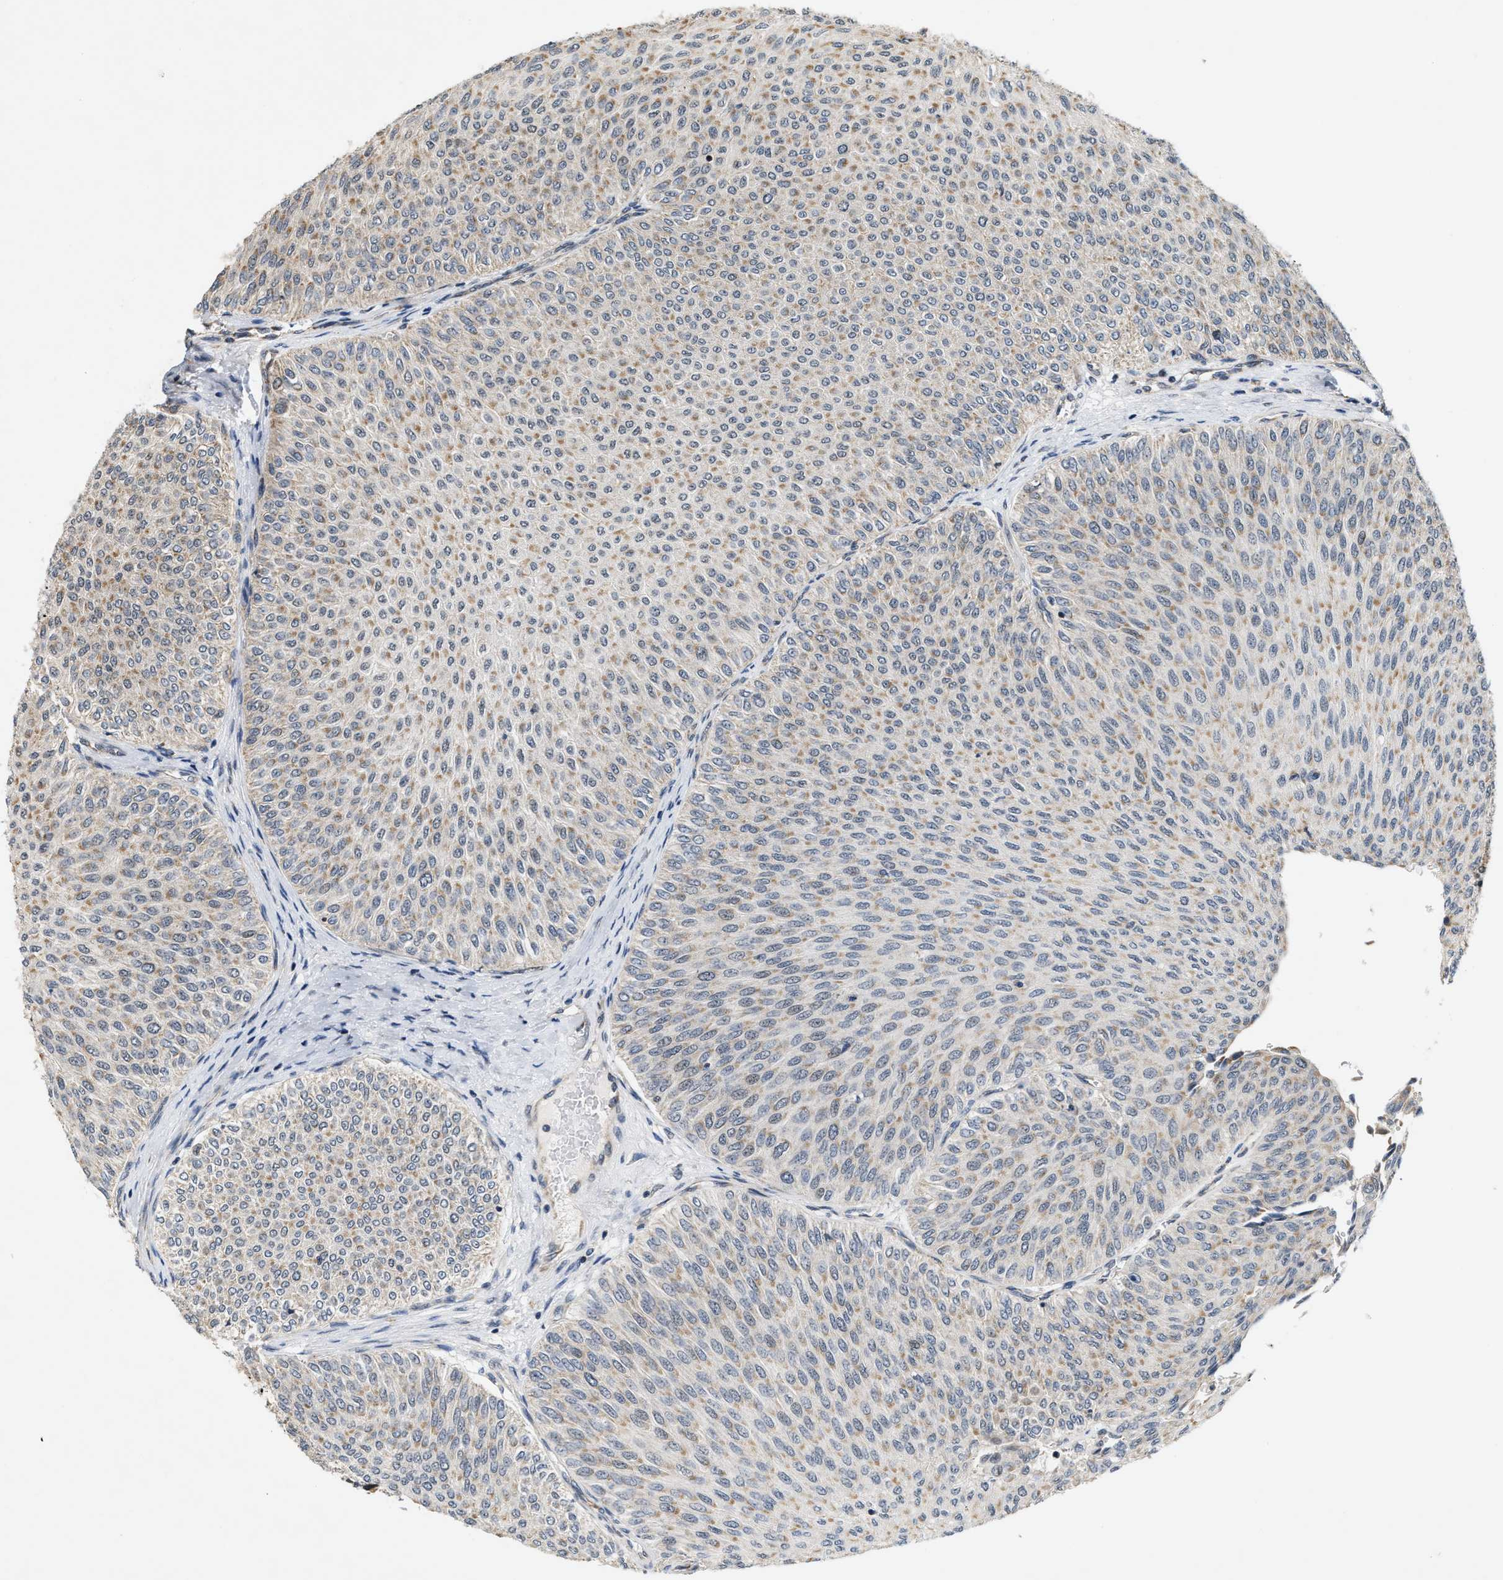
{"staining": {"intensity": "weak", "quantity": ">75%", "location": "cytoplasmic/membranous"}, "tissue": "urothelial cancer", "cell_type": "Tumor cells", "image_type": "cancer", "snomed": [{"axis": "morphology", "description": "Urothelial carcinoma, Low grade"}, {"axis": "topography", "description": "Urinary bladder"}], "caption": "This is an image of immunohistochemistry (IHC) staining of urothelial cancer, which shows weak expression in the cytoplasmic/membranous of tumor cells.", "gene": "GIGYF1", "patient": {"sex": "male", "age": 78}}